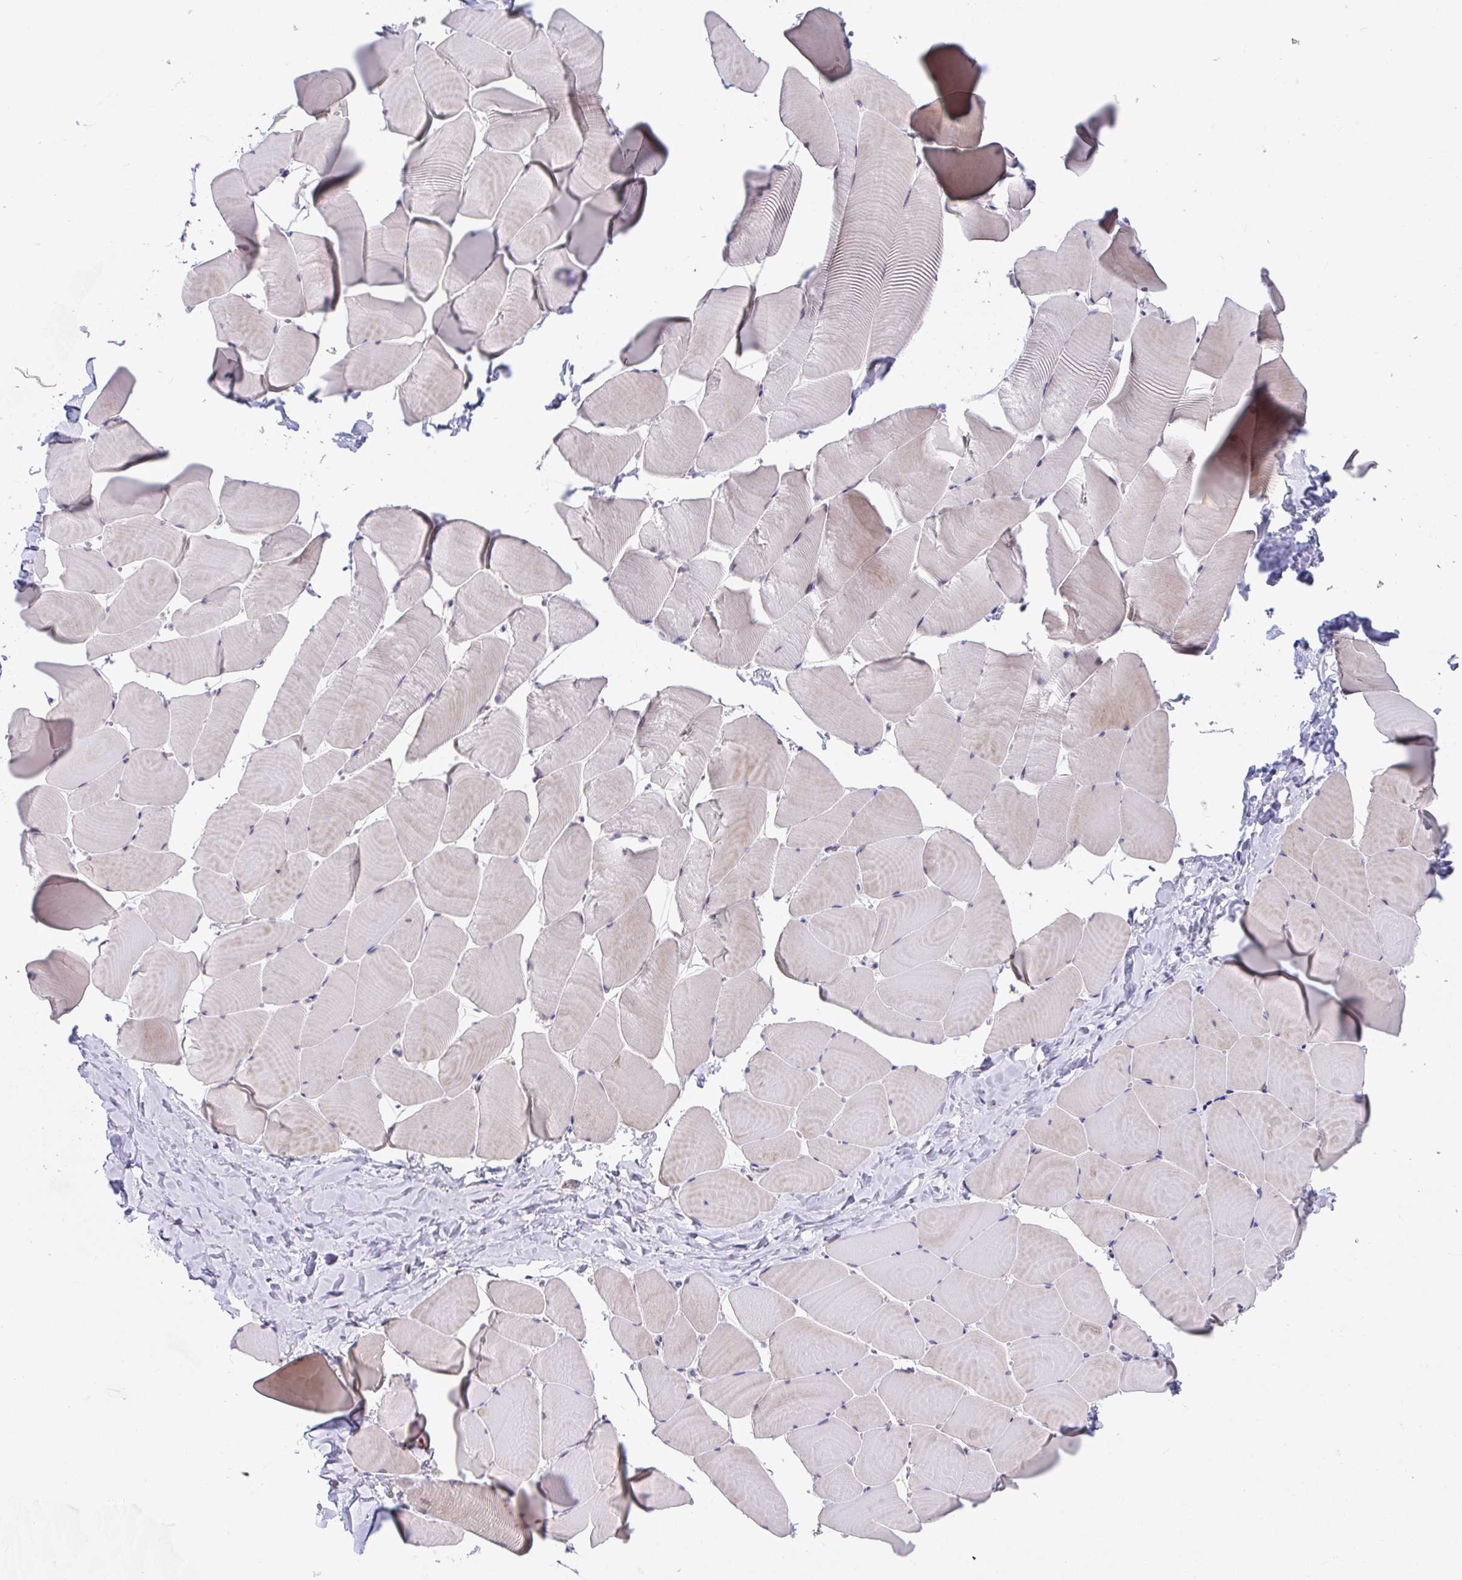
{"staining": {"intensity": "moderate", "quantity": "<25%", "location": "cytoplasmic/membranous"}, "tissue": "skeletal muscle", "cell_type": "Myocytes", "image_type": "normal", "snomed": [{"axis": "morphology", "description": "Normal tissue, NOS"}, {"axis": "topography", "description": "Skeletal muscle"}], "caption": "Myocytes display low levels of moderate cytoplasmic/membranous positivity in about <25% of cells in unremarkable skeletal muscle. The protein is shown in brown color, while the nuclei are stained blue.", "gene": "SUSD4", "patient": {"sex": "male", "age": 25}}